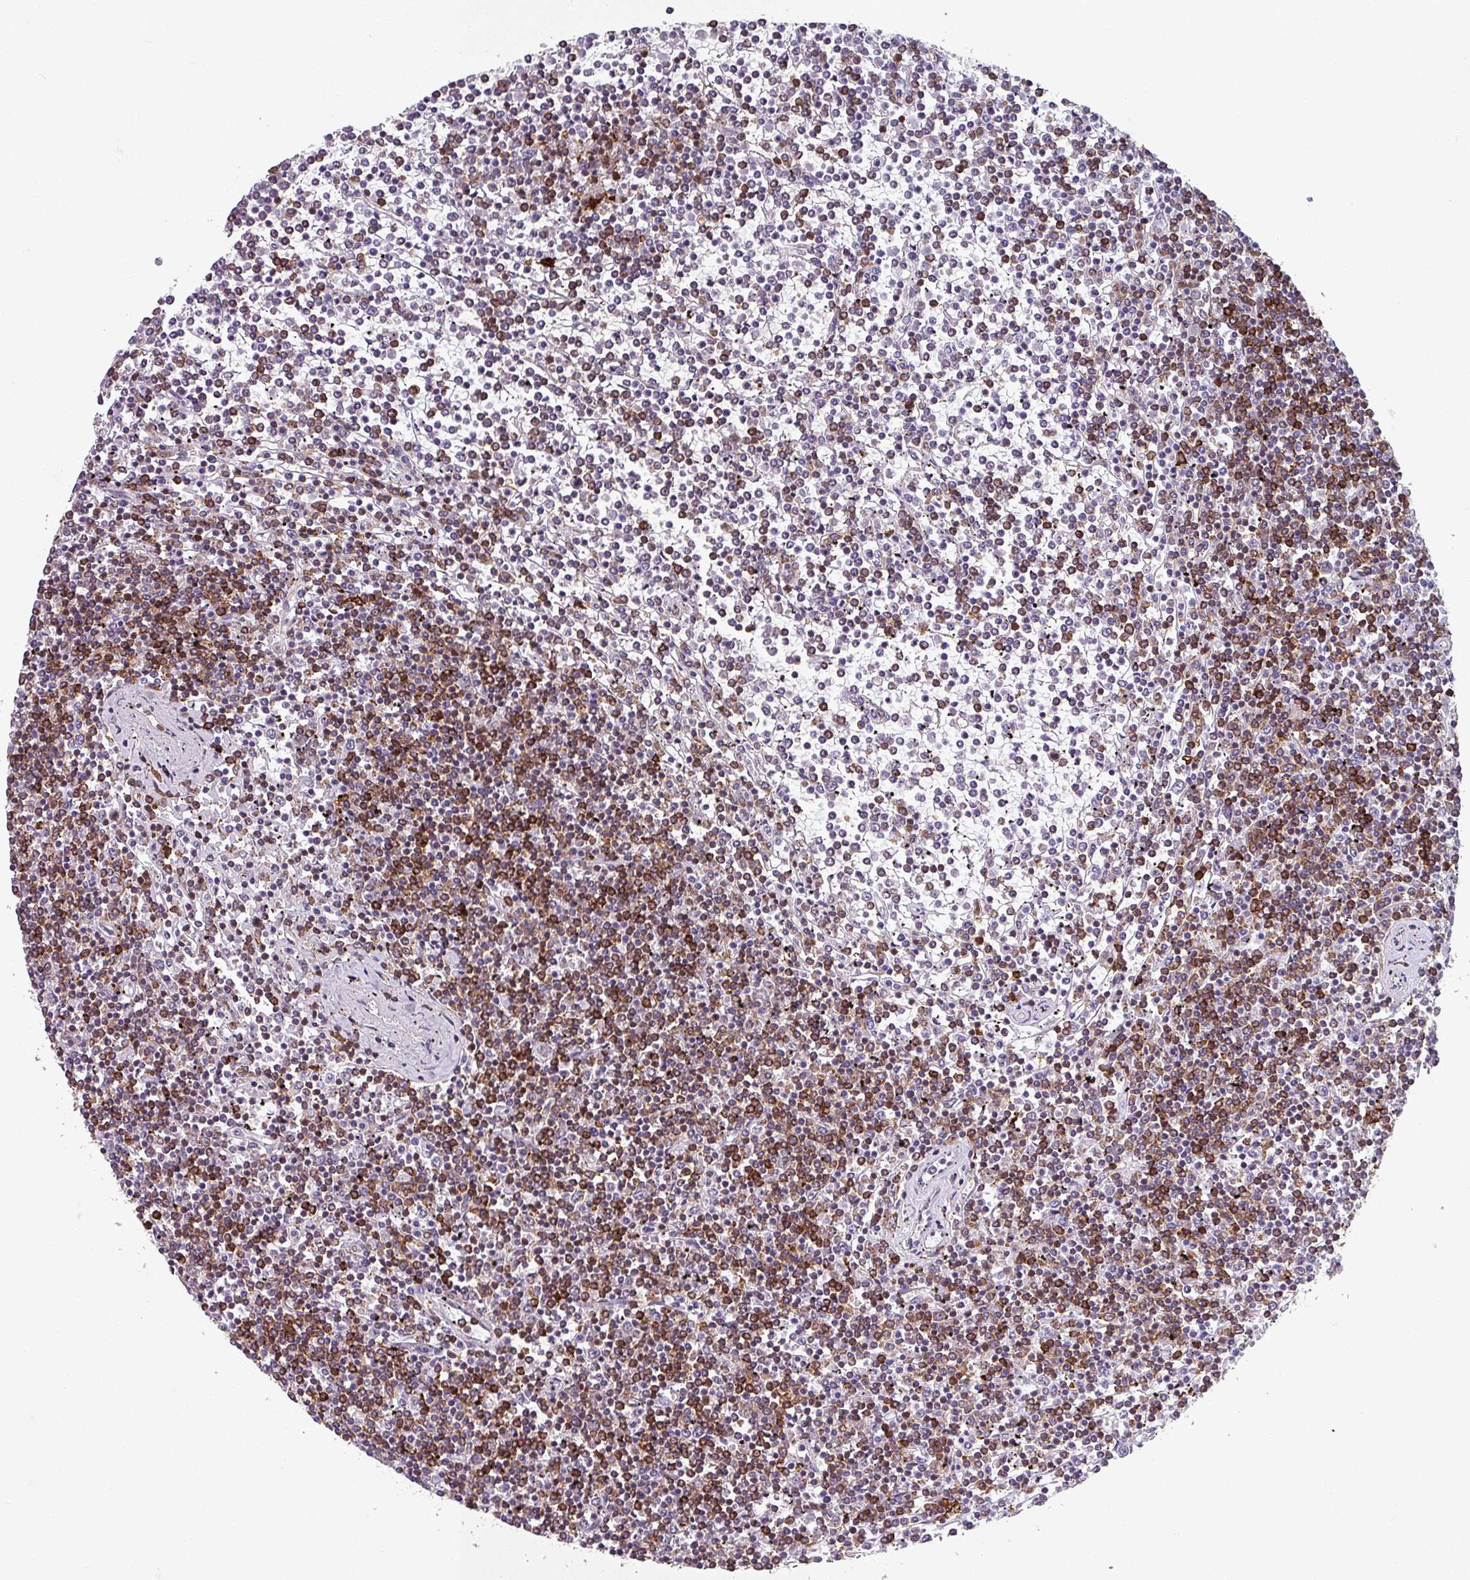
{"staining": {"intensity": "moderate", "quantity": "<25%", "location": "cytoplasmic/membranous"}, "tissue": "lymphoma", "cell_type": "Tumor cells", "image_type": "cancer", "snomed": [{"axis": "morphology", "description": "Malignant lymphoma, non-Hodgkin's type, Low grade"}, {"axis": "topography", "description": "Spleen"}], "caption": "IHC of human lymphoma reveals low levels of moderate cytoplasmic/membranous positivity in approximately <25% of tumor cells. (Brightfield microscopy of DAB IHC at high magnification).", "gene": "NEDD9", "patient": {"sex": "female", "age": 19}}